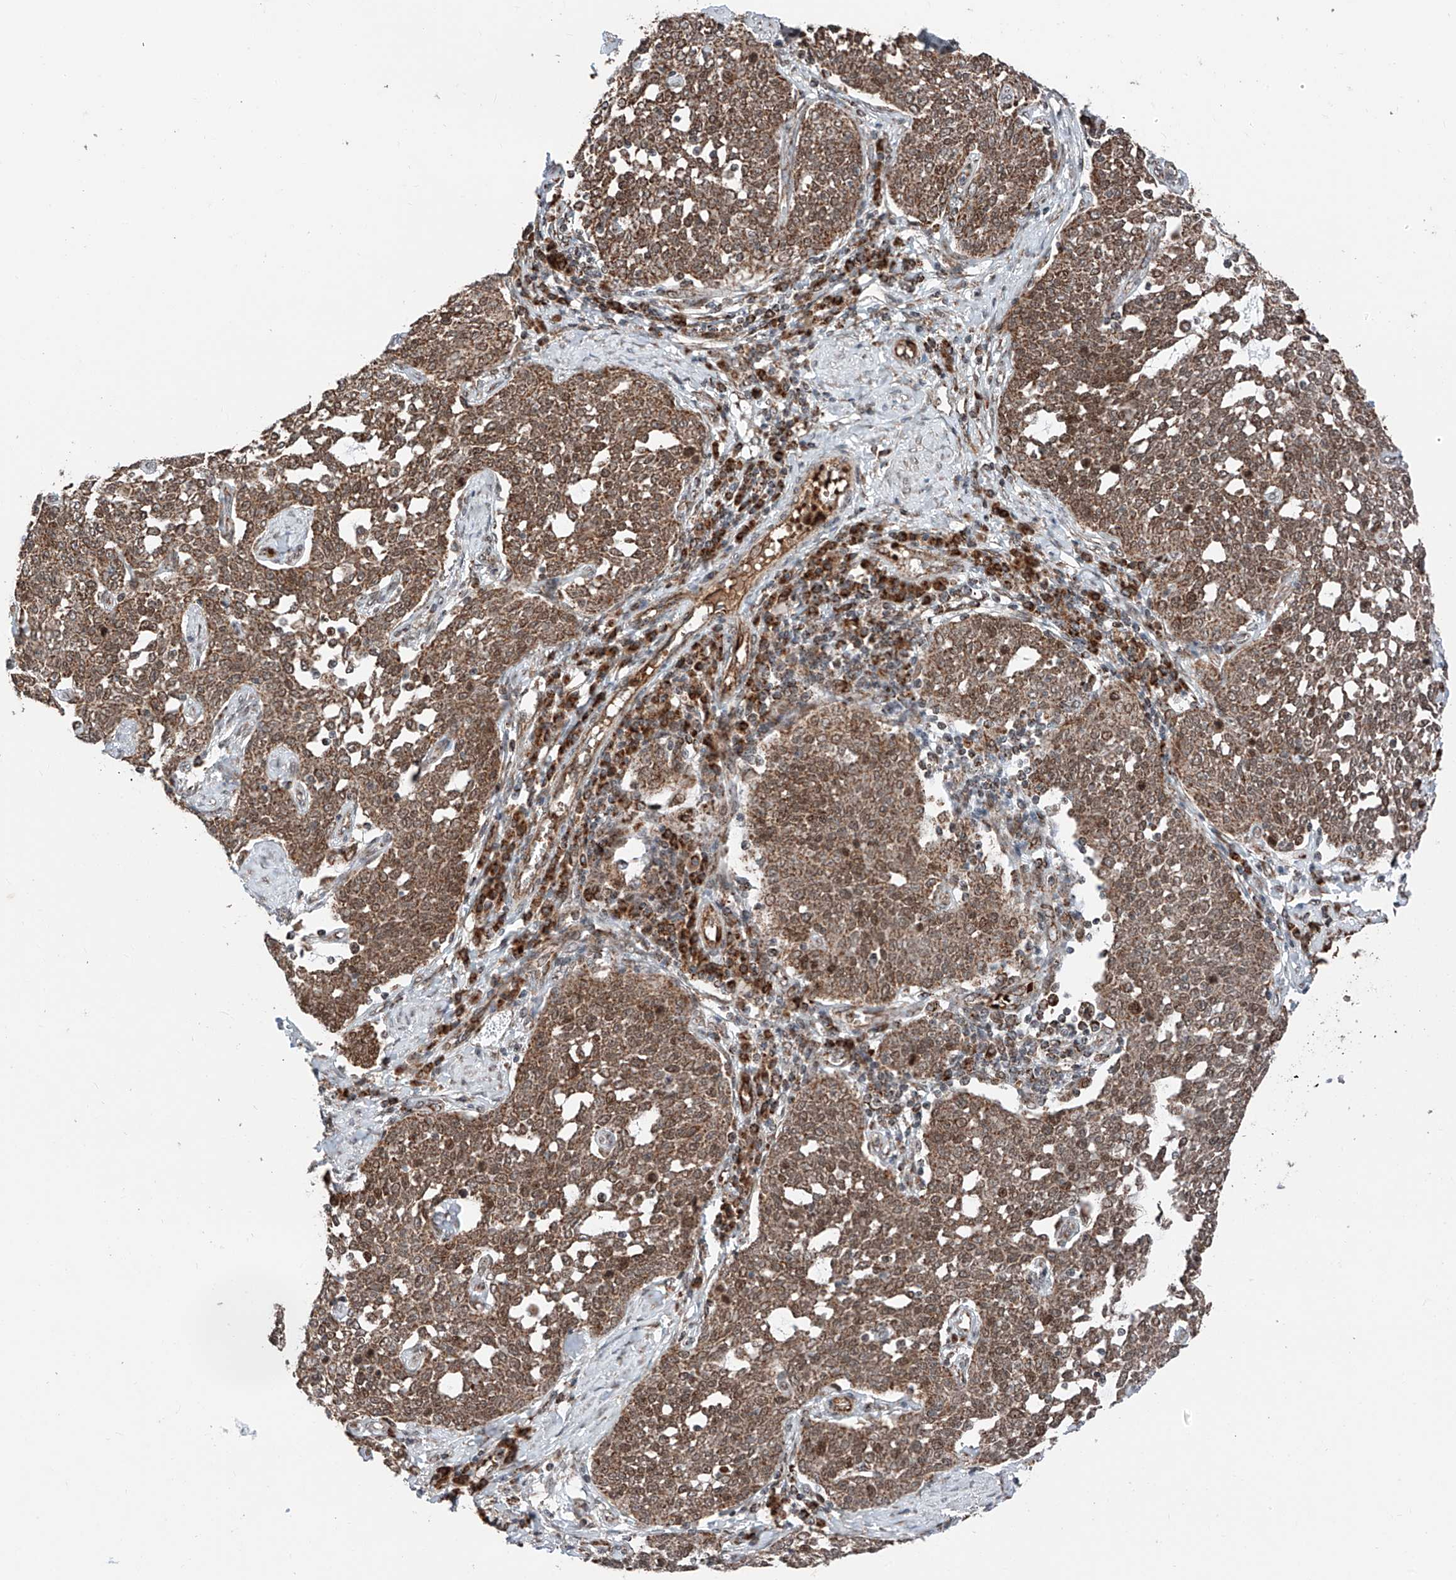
{"staining": {"intensity": "moderate", "quantity": ">75%", "location": "cytoplasmic/membranous,nuclear"}, "tissue": "cervical cancer", "cell_type": "Tumor cells", "image_type": "cancer", "snomed": [{"axis": "morphology", "description": "Squamous cell carcinoma, NOS"}, {"axis": "topography", "description": "Cervix"}], "caption": "There is medium levels of moderate cytoplasmic/membranous and nuclear staining in tumor cells of cervical cancer, as demonstrated by immunohistochemical staining (brown color).", "gene": "ZSCAN29", "patient": {"sex": "female", "age": 34}}